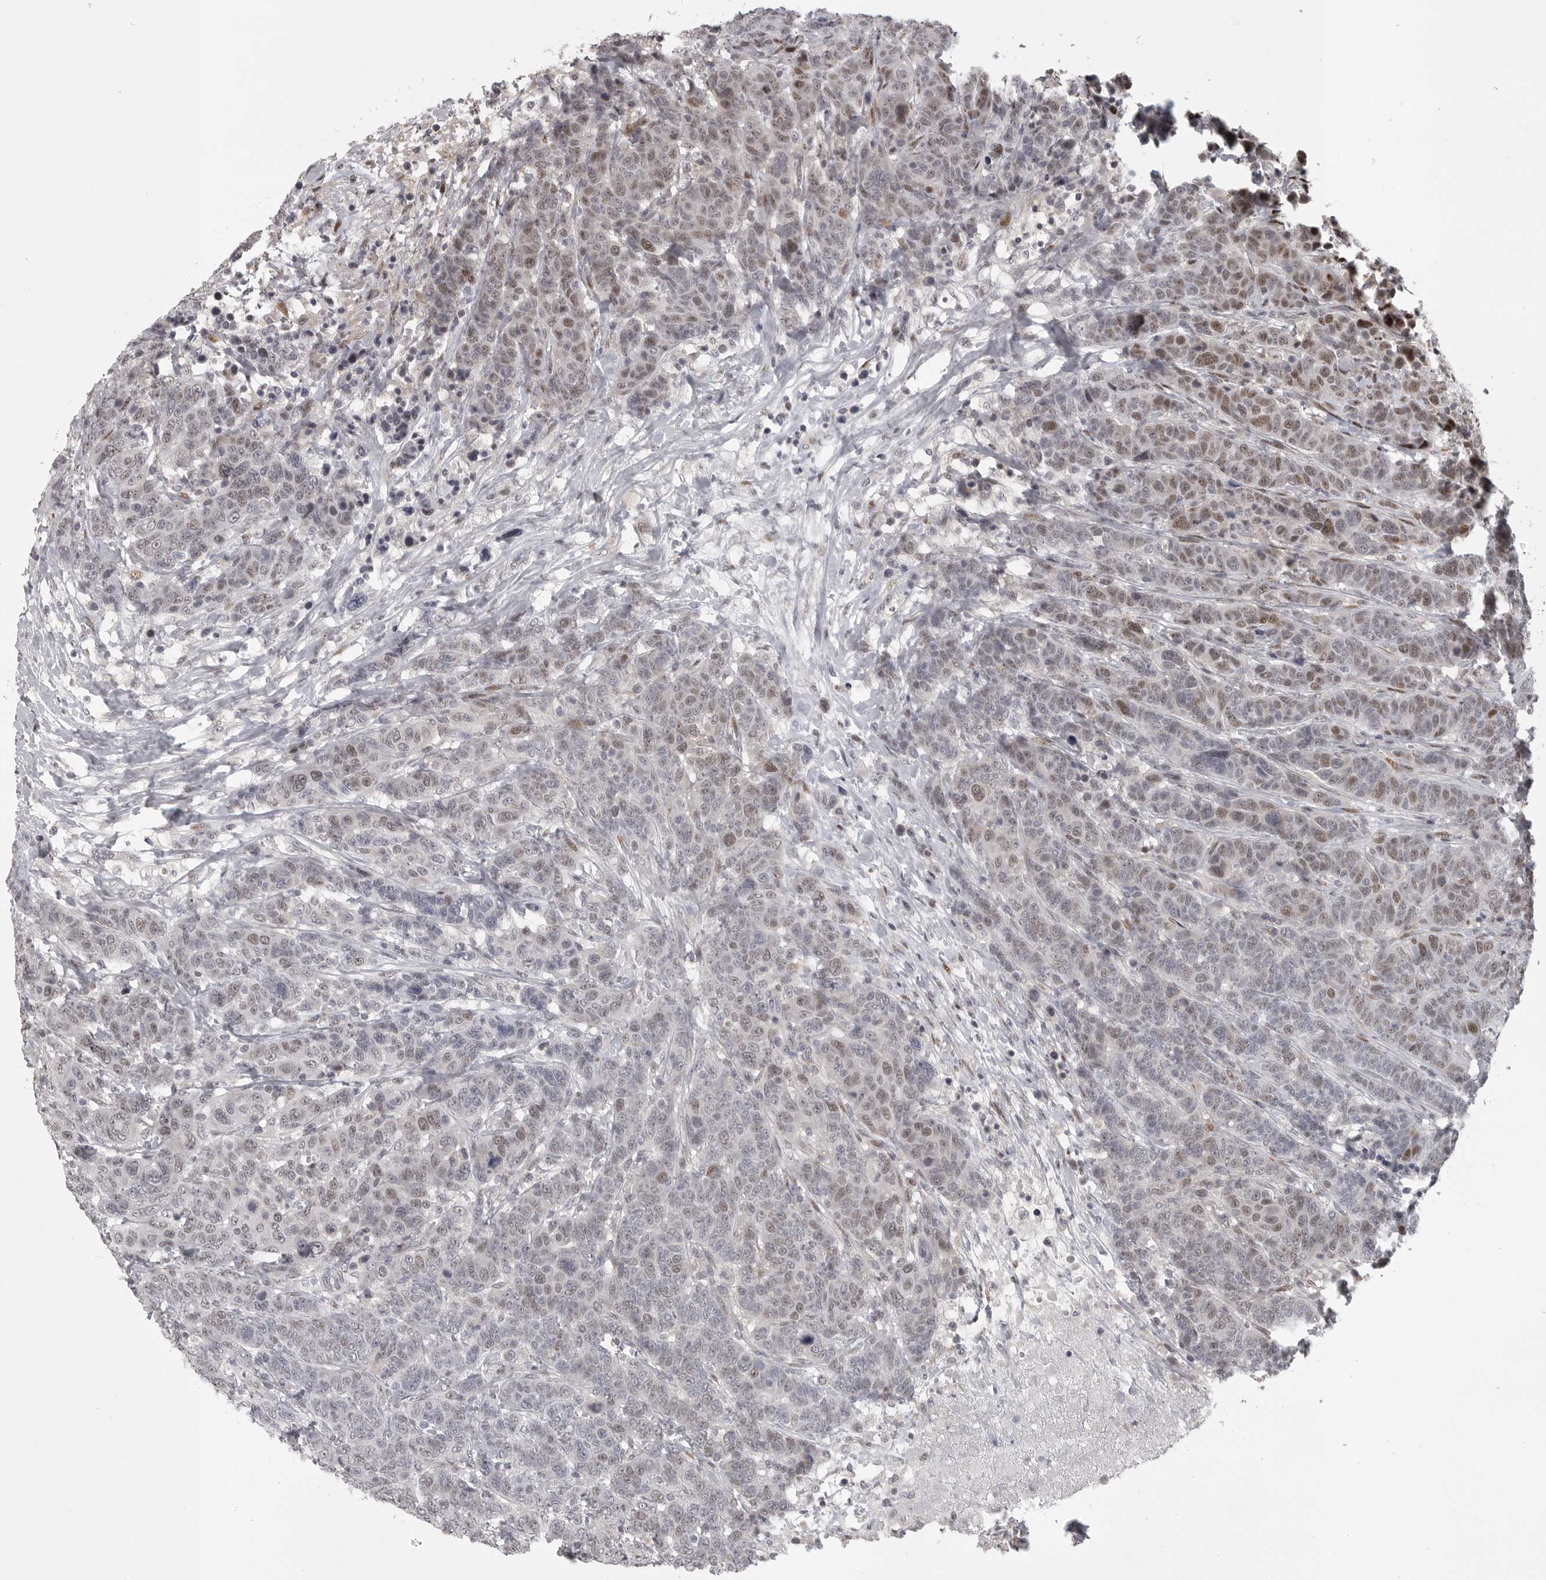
{"staining": {"intensity": "weak", "quantity": "25%-75%", "location": "nuclear"}, "tissue": "breast cancer", "cell_type": "Tumor cells", "image_type": "cancer", "snomed": [{"axis": "morphology", "description": "Duct carcinoma"}, {"axis": "topography", "description": "Breast"}], "caption": "The micrograph reveals staining of intraductal carcinoma (breast), revealing weak nuclear protein staining (brown color) within tumor cells. (Stains: DAB in brown, nuclei in blue, Microscopy: brightfield microscopy at high magnification).", "gene": "POLE2", "patient": {"sex": "female", "age": 37}}